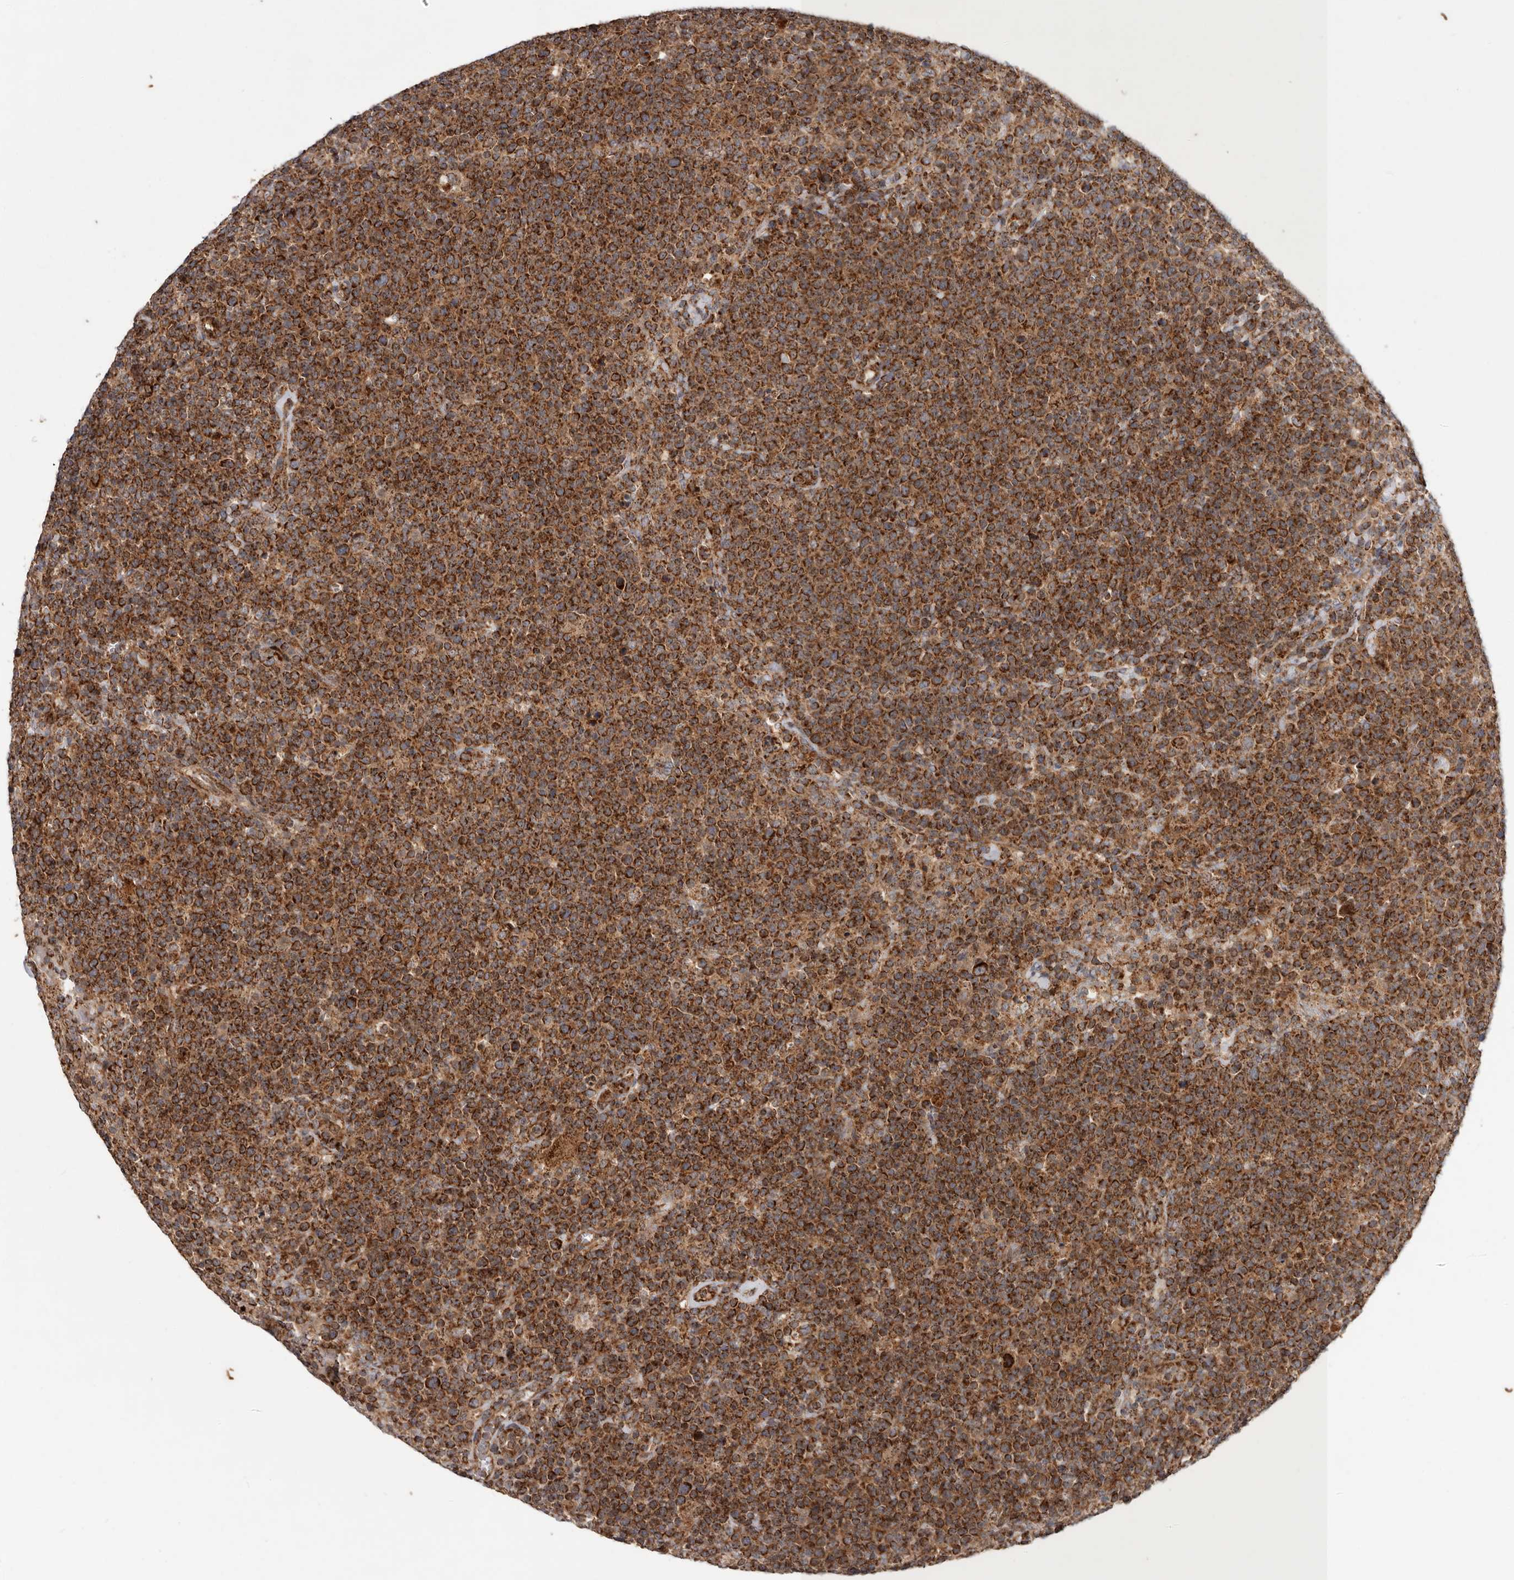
{"staining": {"intensity": "strong", "quantity": ">75%", "location": "cytoplasmic/membranous"}, "tissue": "lymphoma", "cell_type": "Tumor cells", "image_type": "cancer", "snomed": [{"axis": "morphology", "description": "Malignant lymphoma, non-Hodgkin's type, High grade"}, {"axis": "topography", "description": "Lymph node"}], "caption": "Malignant lymphoma, non-Hodgkin's type (high-grade) stained with immunohistochemistry (IHC) reveals strong cytoplasmic/membranous expression in about >75% of tumor cells.", "gene": "MRPS10", "patient": {"sex": "male", "age": 61}}